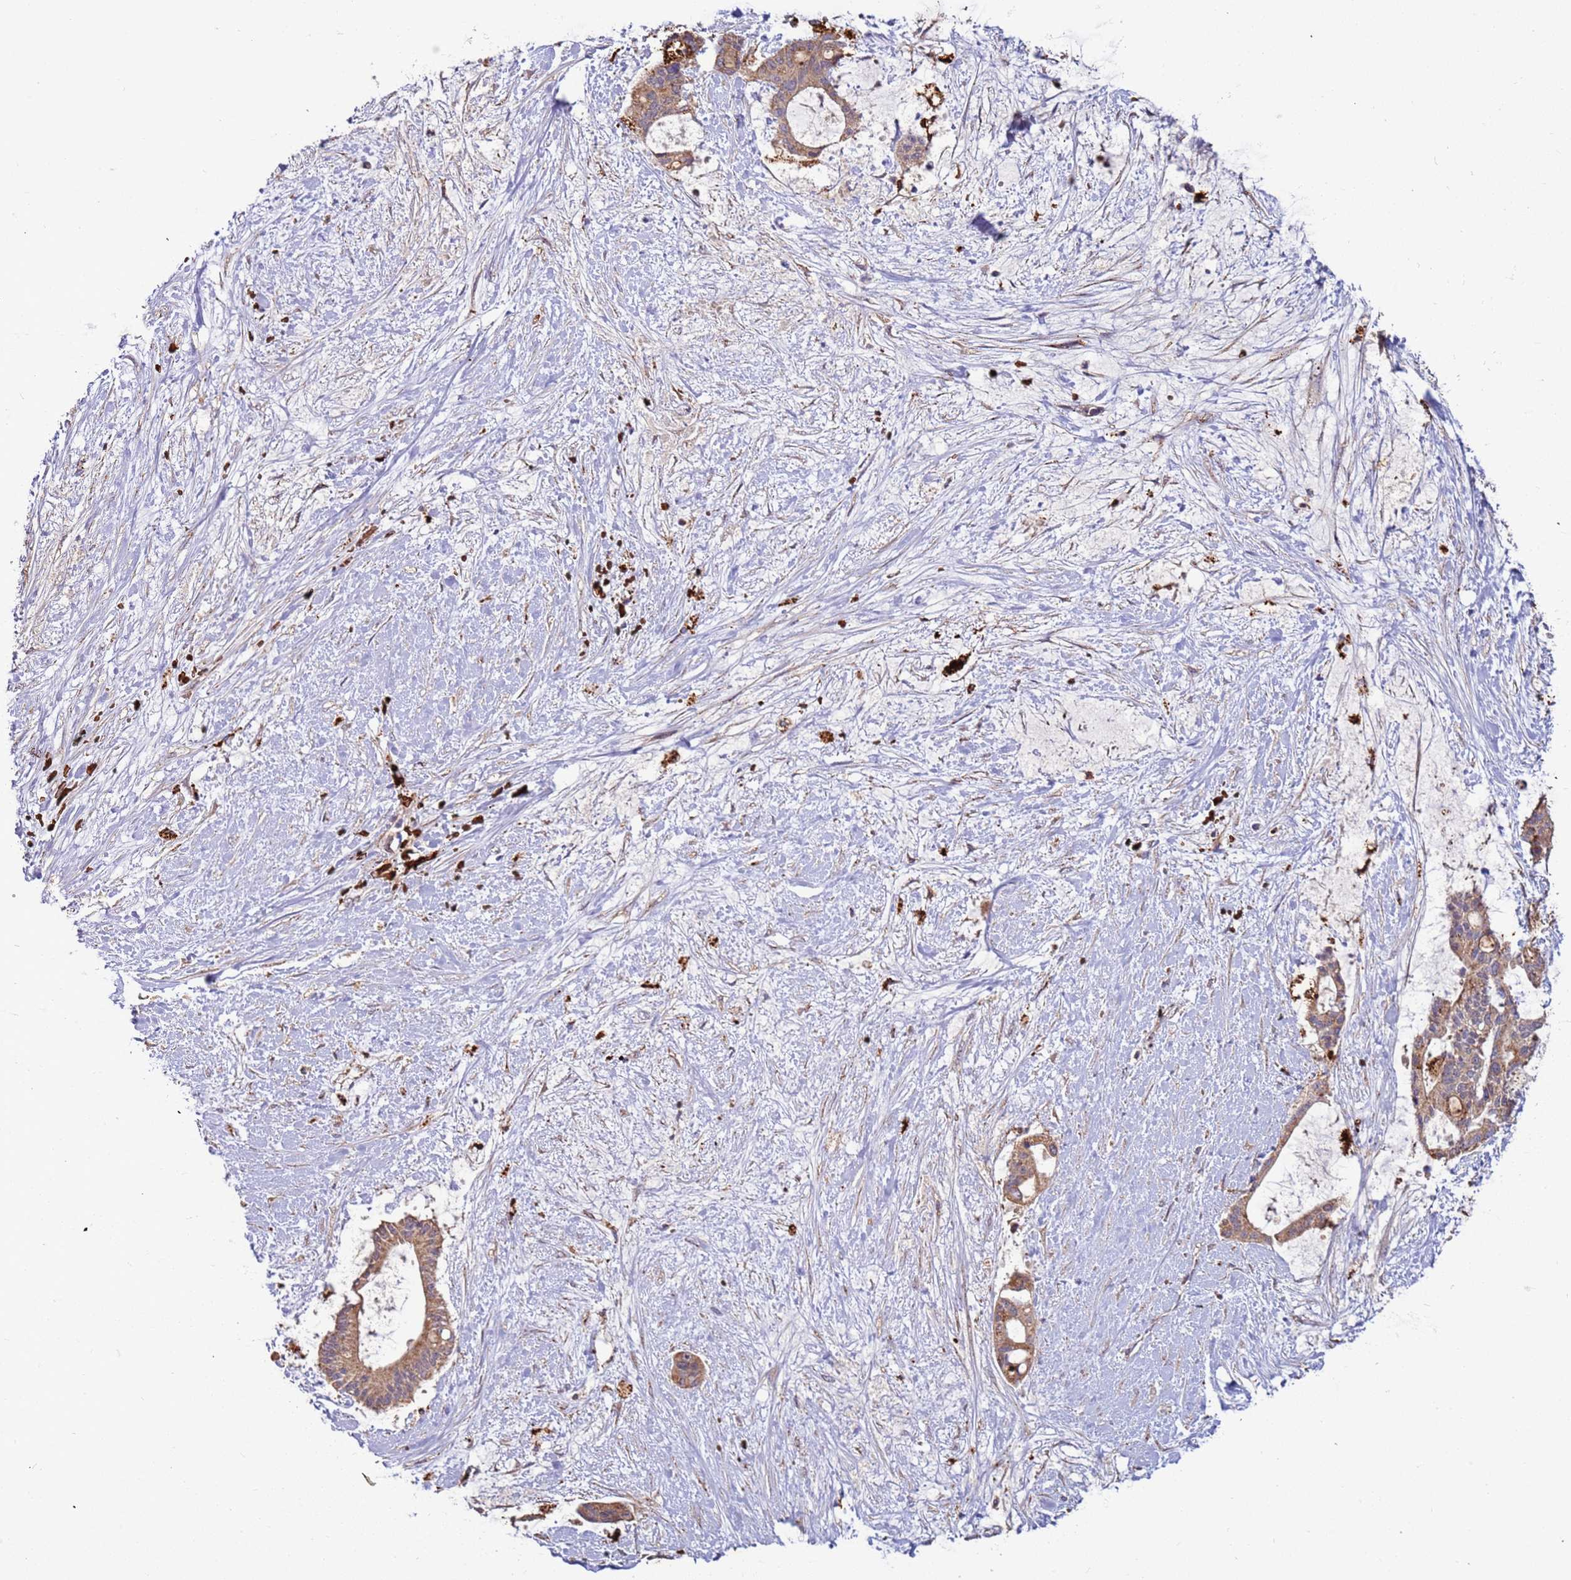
{"staining": {"intensity": "moderate", "quantity": ">75%", "location": "cytoplasmic/membranous"}, "tissue": "liver cancer", "cell_type": "Tumor cells", "image_type": "cancer", "snomed": [{"axis": "morphology", "description": "Normal tissue, NOS"}, {"axis": "morphology", "description": "Cholangiocarcinoma"}, {"axis": "topography", "description": "Liver"}, {"axis": "topography", "description": "Peripheral nerve tissue"}], "caption": "Protein analysis of liver cholangiocarcinoma tissue shows moderate cytoplasmic/membranous expression in about >75% of tumor cells.", "gene": "VPS36", "patient": {"sex": "female", "age": 73}}